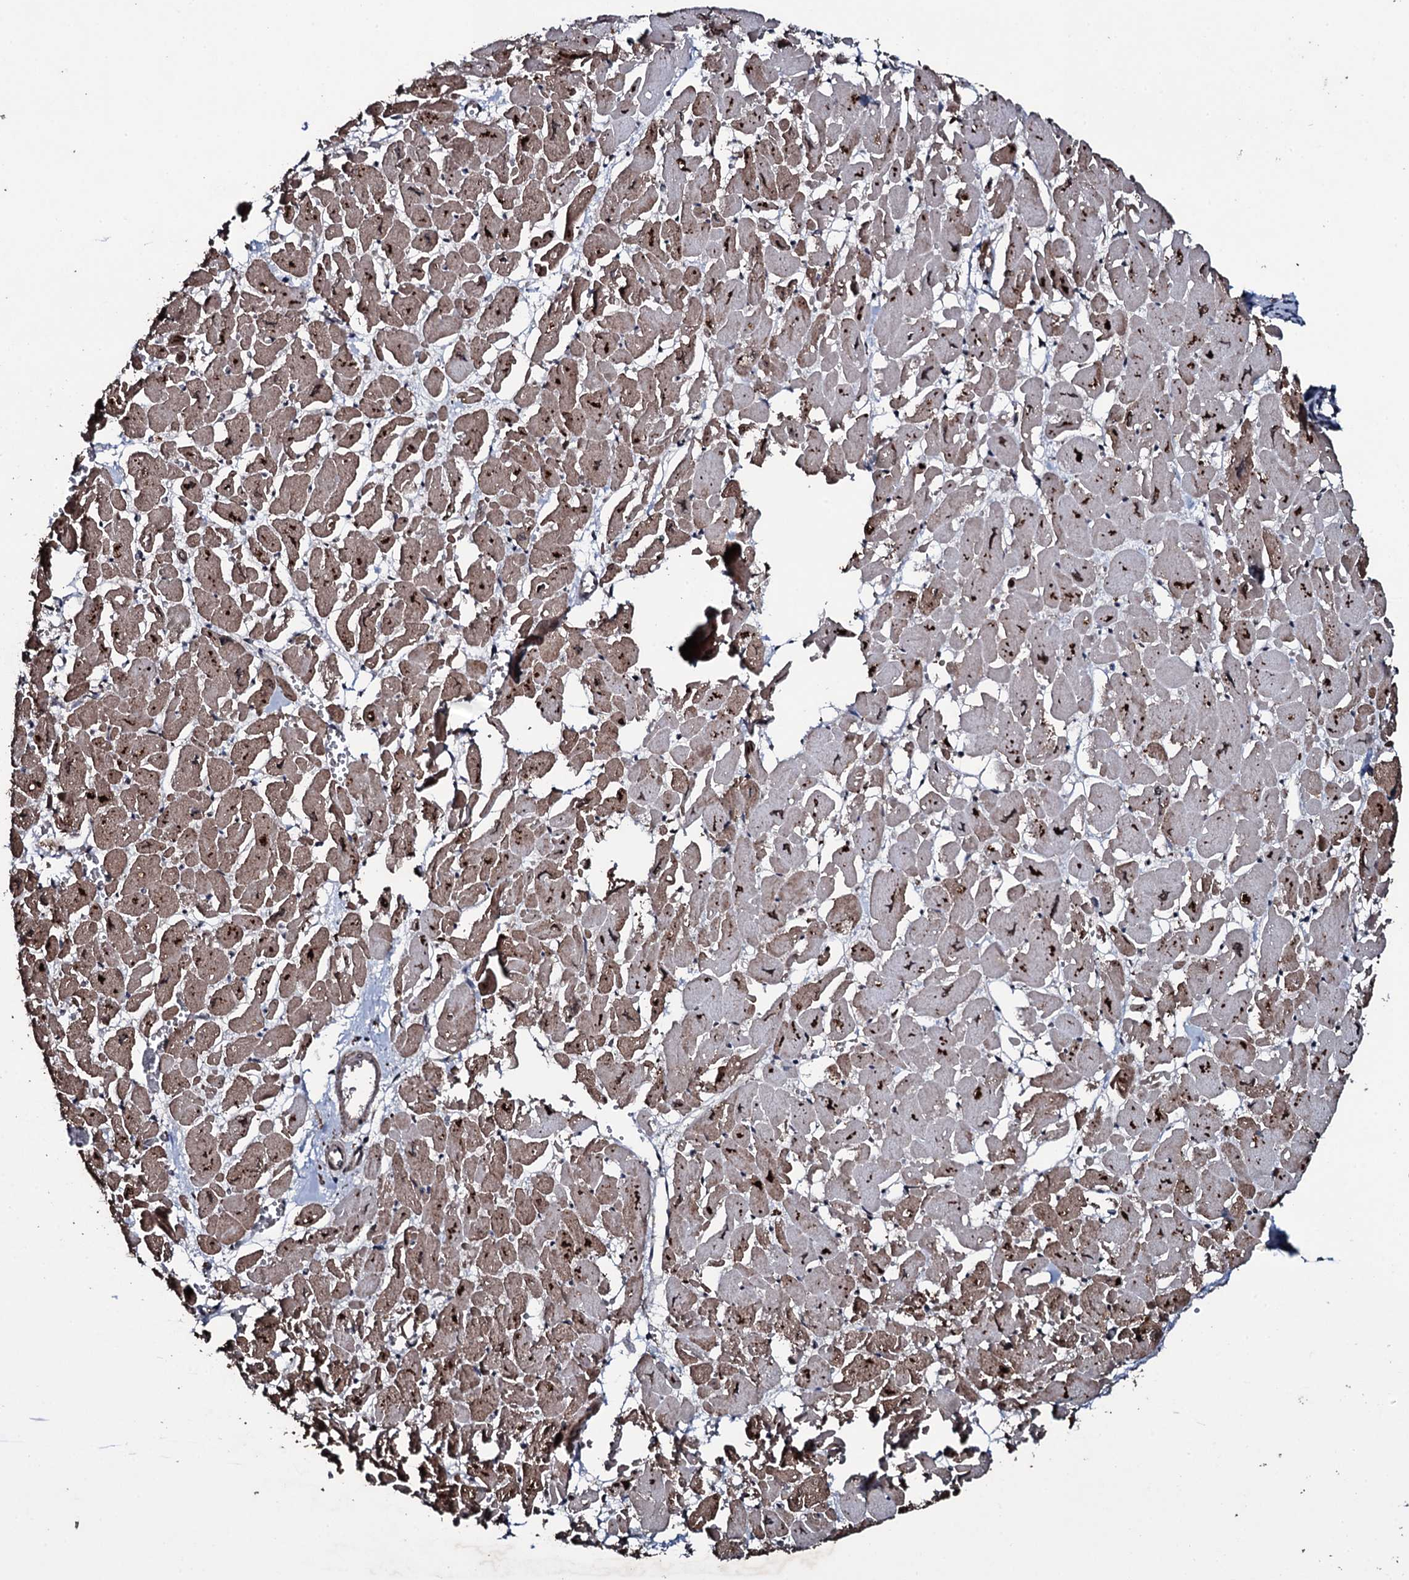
{"staining": {"intensity": "moderate", "quantity": "25%-75%", "location": "cytoplasmic/membranous"}, "tissue": "heart muscle", "cell_type": "Cardiomyocytes", "image_type": "normal", "snomed": [{"axis": "morphology", "description": "Normal tissue, NOS"}, {"axis": "topography", "description": "Heart"}], "caption": "Protein staining reveals moderate cytoplasmic/membranous positivity in approximately 25%-75% of cardiomyocytes in benign heart muscle. The staining is performed using DAB (3,3'-diaminobenzidine) brown chromogen to label protein expression. The nuclei are counter-stained blue using hematoxylin.", "gene": "MRPS31", "patient": {"sex": "male", "age": 54}}